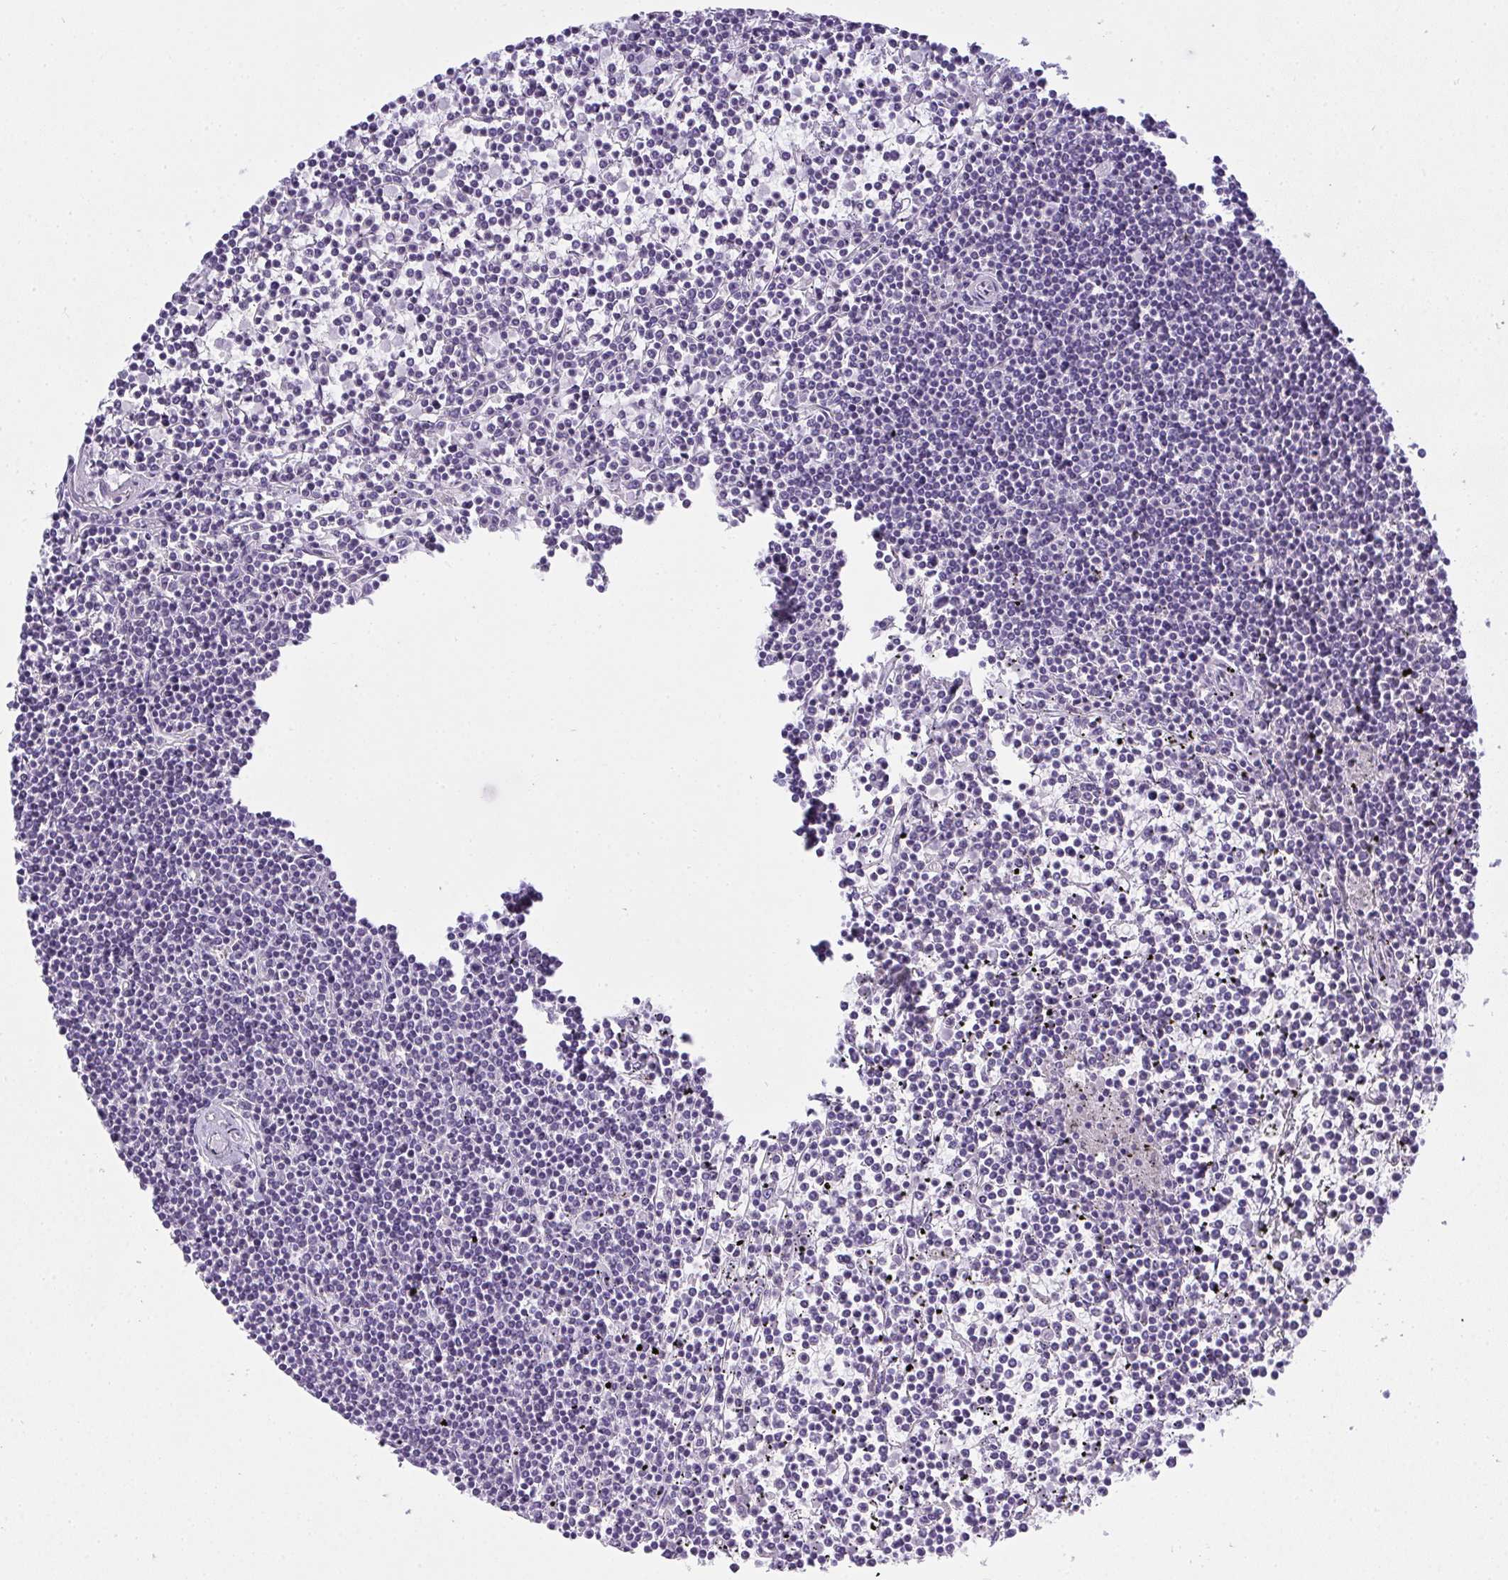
{"staining": {"intensity": "negative", "quantity": "none", "location": "none"}, "tissue": "lymphoma", "cell_type": "Tumor cells", "image_type": "cancer", "snomed": [{"axis": "morphology", "description": "Malignant lymphoma, non-Hodgkin's type, Low grade"}, {"axis": "topography", "description": "Spleen"}], "caption": "This is an immunohistochemistry photomicrograph of human lymphoma. There is no expression in tumor cells.", "gene": "GSDMB", "patient": {"sex": "female", "age": 19}}